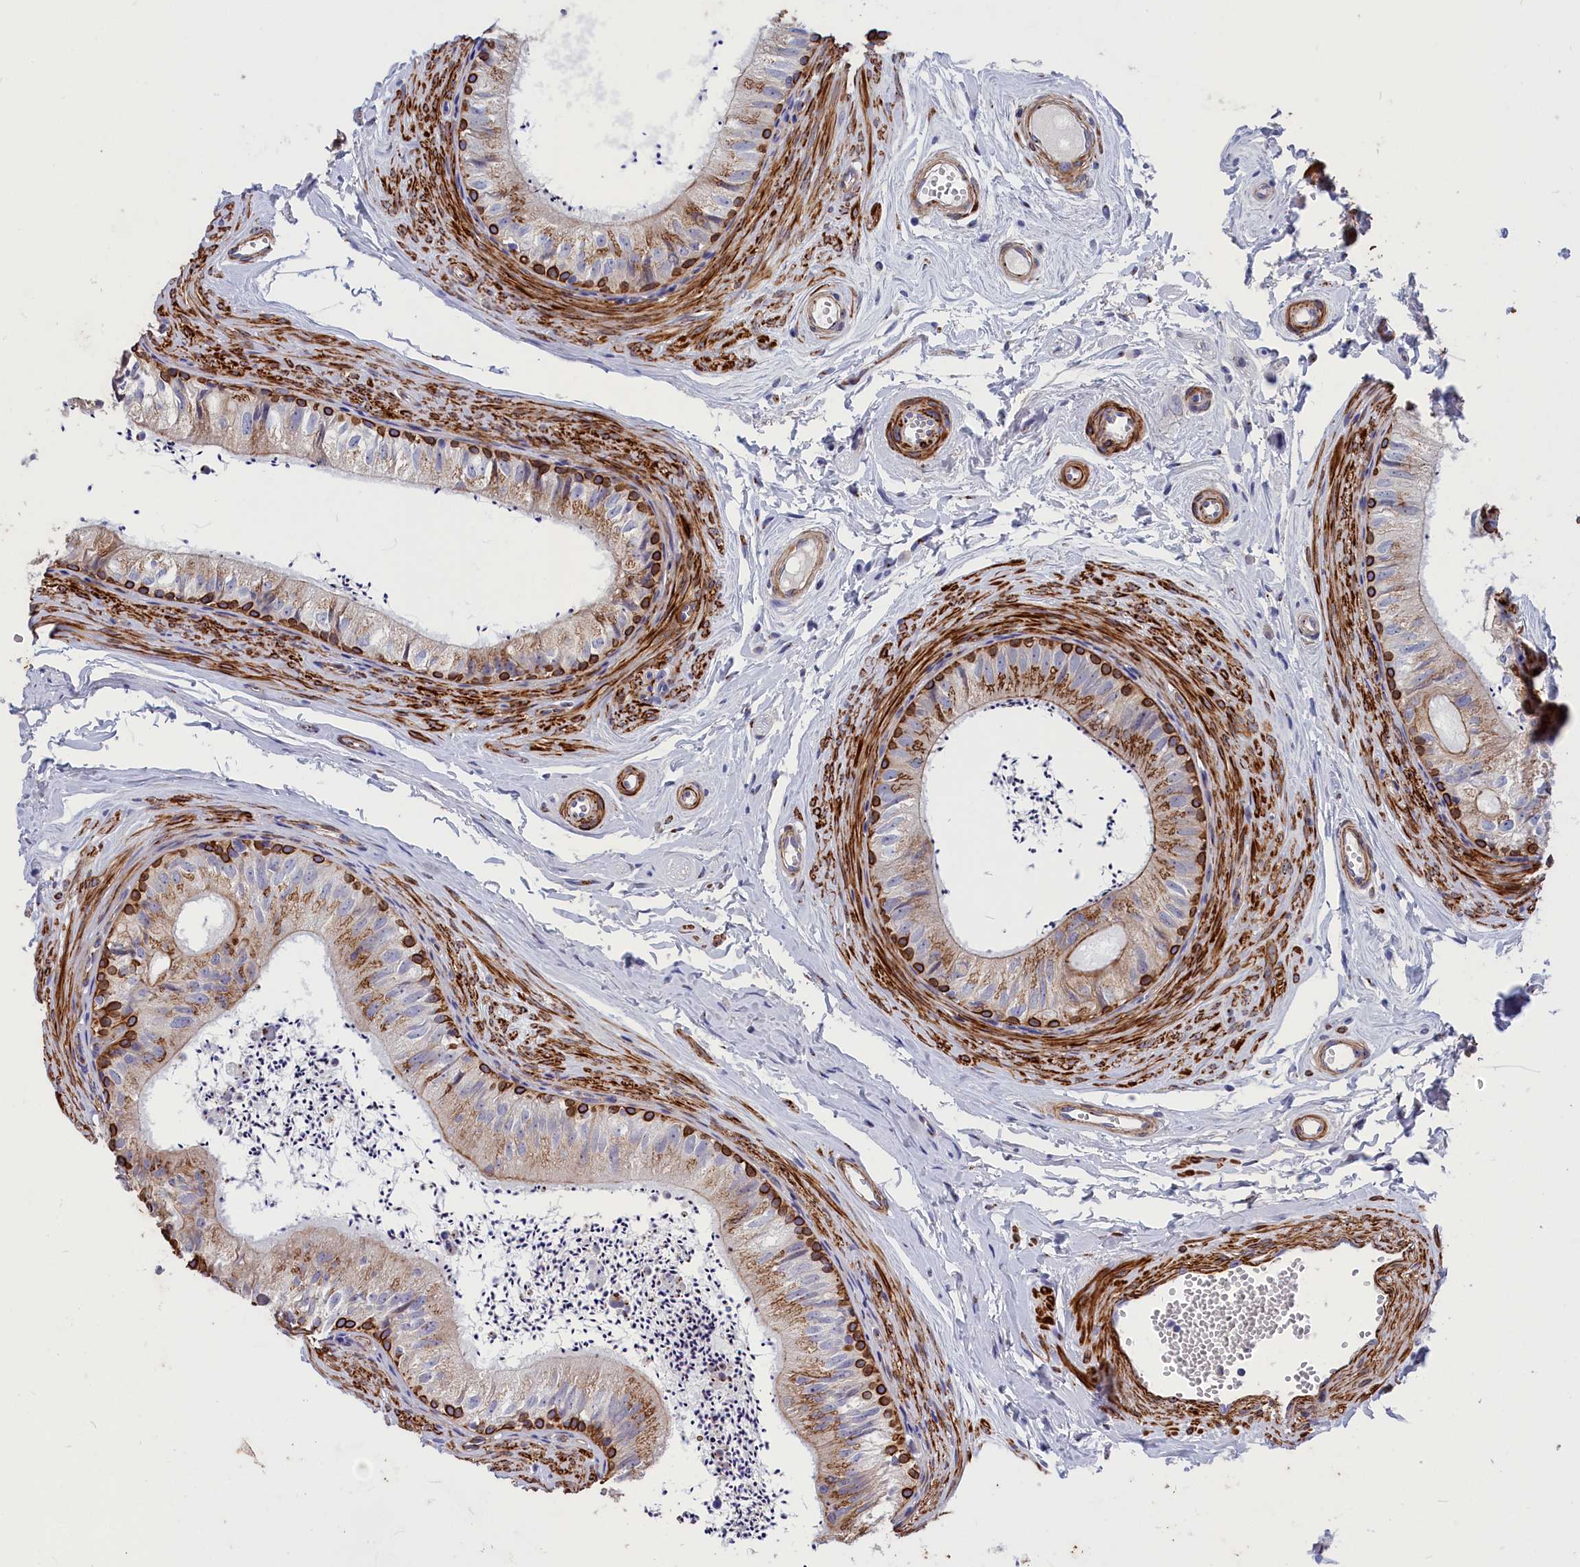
{"staining": {"intensity": "strong", "quantity": "25%-75%", "location": "cytoplasmic/membranous"}, "tissue": "epididymis", "cell_type": "Glandular cells", "image_type": "normal", "snomed": [{"axis": "morphology", "description": "Normal tissue, NOS"}, {"axis": "topography", "description": "Epididymis"}], "caption": "An immunohistochemistry micrograph of benign tissue is shown. Protein staining in brown highlights strong cytoplasmic/membranous positivity in epididymis within glandular cells. The staining was performed using DAB (3,3'-diaminobenzidine) to visualize the protein expression in brown, while the nuclei were stained in blue with hematoxylin (Magnification: 20x).", "gene": "TUBGCP4", "patient": {"sex": "male", "age": 56}}